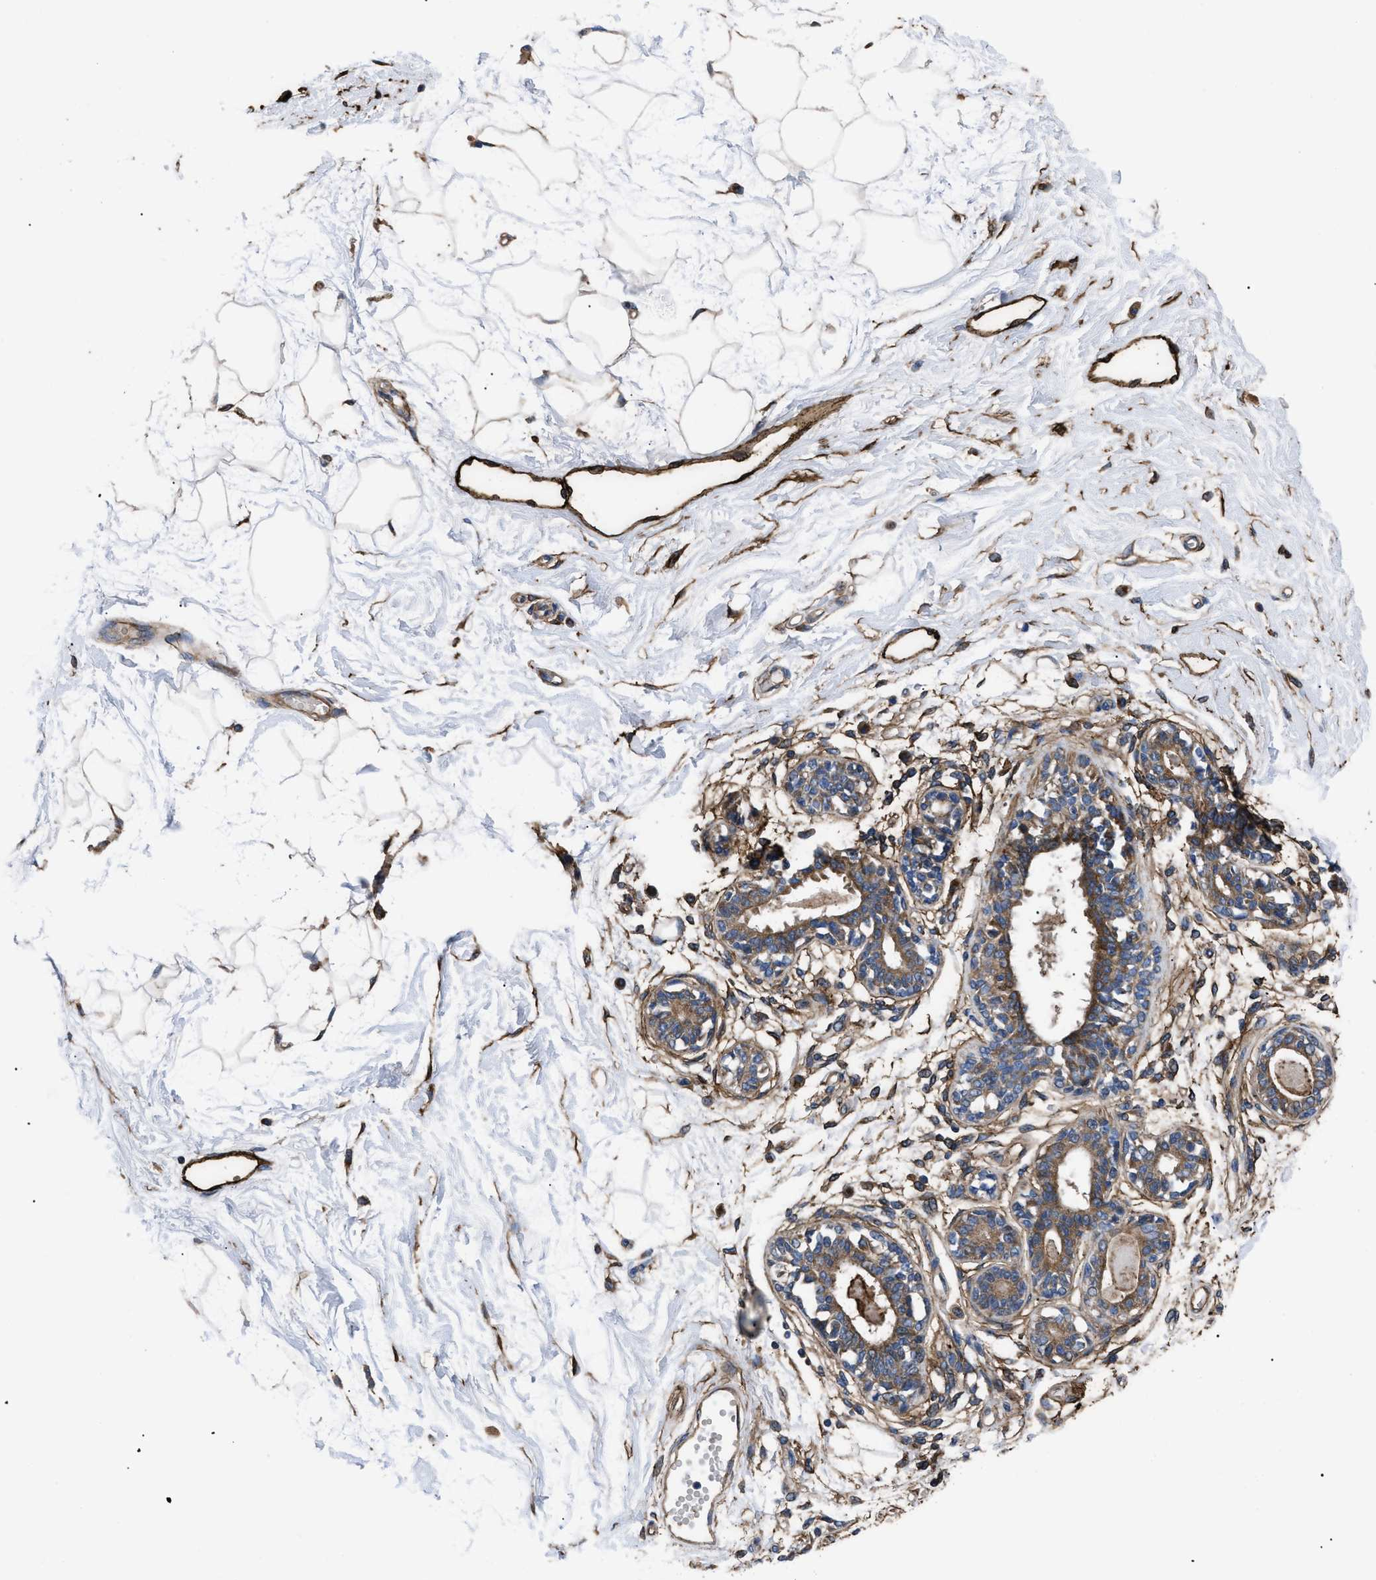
{"staining": {"intensity": "negative", "quantity": "none", "location": "none"}, "tissue": "breast", "cell_type": "Adipocytes", "image_type": "normal", "snomed": [{"axis": "morphology", "description": "Normal tissue, NOS"}, {"axis": "topography", "description": "Breast"}], "caption": "Immunohistochemistry of normal human breast exhibits no expression in adipocytes. Brightfield microscopy of immunohistochemistry (IHC) stained with DAB (3,3'-diaminobenzidine) (brown) and hematoxylin (blue), captured at high magnification.", "gene": "NT5E", "patient": {"sex": "female", "age": 45}}